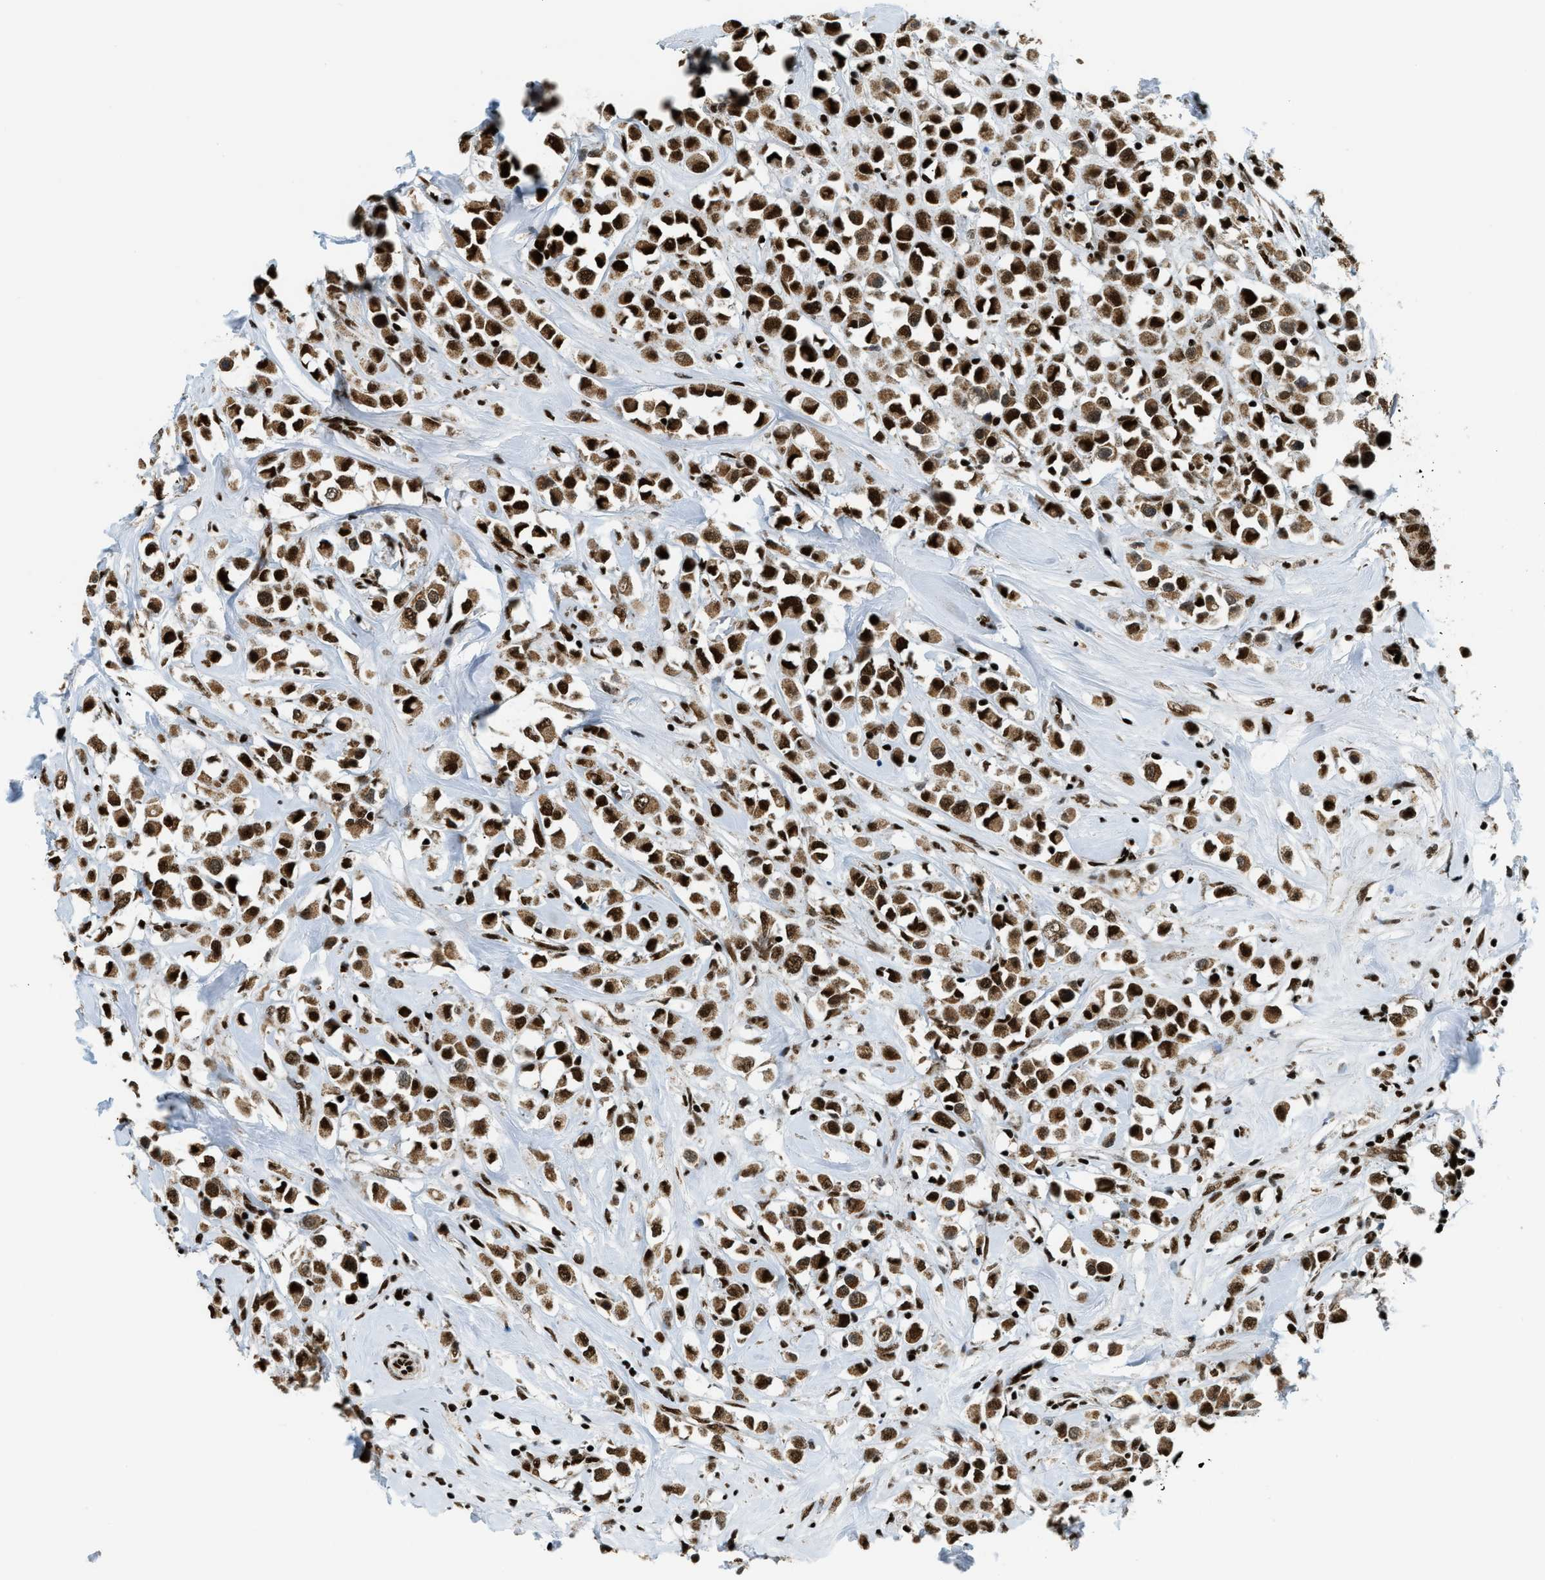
{"staining": {"intensity": "strong", "quantity": ">75%", "location": "cytoplasmic/membranous,nuclear"}, "tissue": "breast cancer", "cell_type": "Tumor cells", "image_type": "cancer", "snomed": [{"axis": "morphology", "description": "Duct carcinoma"}, {"axis": "topography", "description": "Breast"}], "caption": "Human intraductal carcinoma (breast) stained for a protein (brown) demonstrates strong cytoplasmic/membranous and nuclear positive expression in about >75% of tumor cells.", "gene": "GABPB1", "patient": {"sex": "female", "age": 61}}